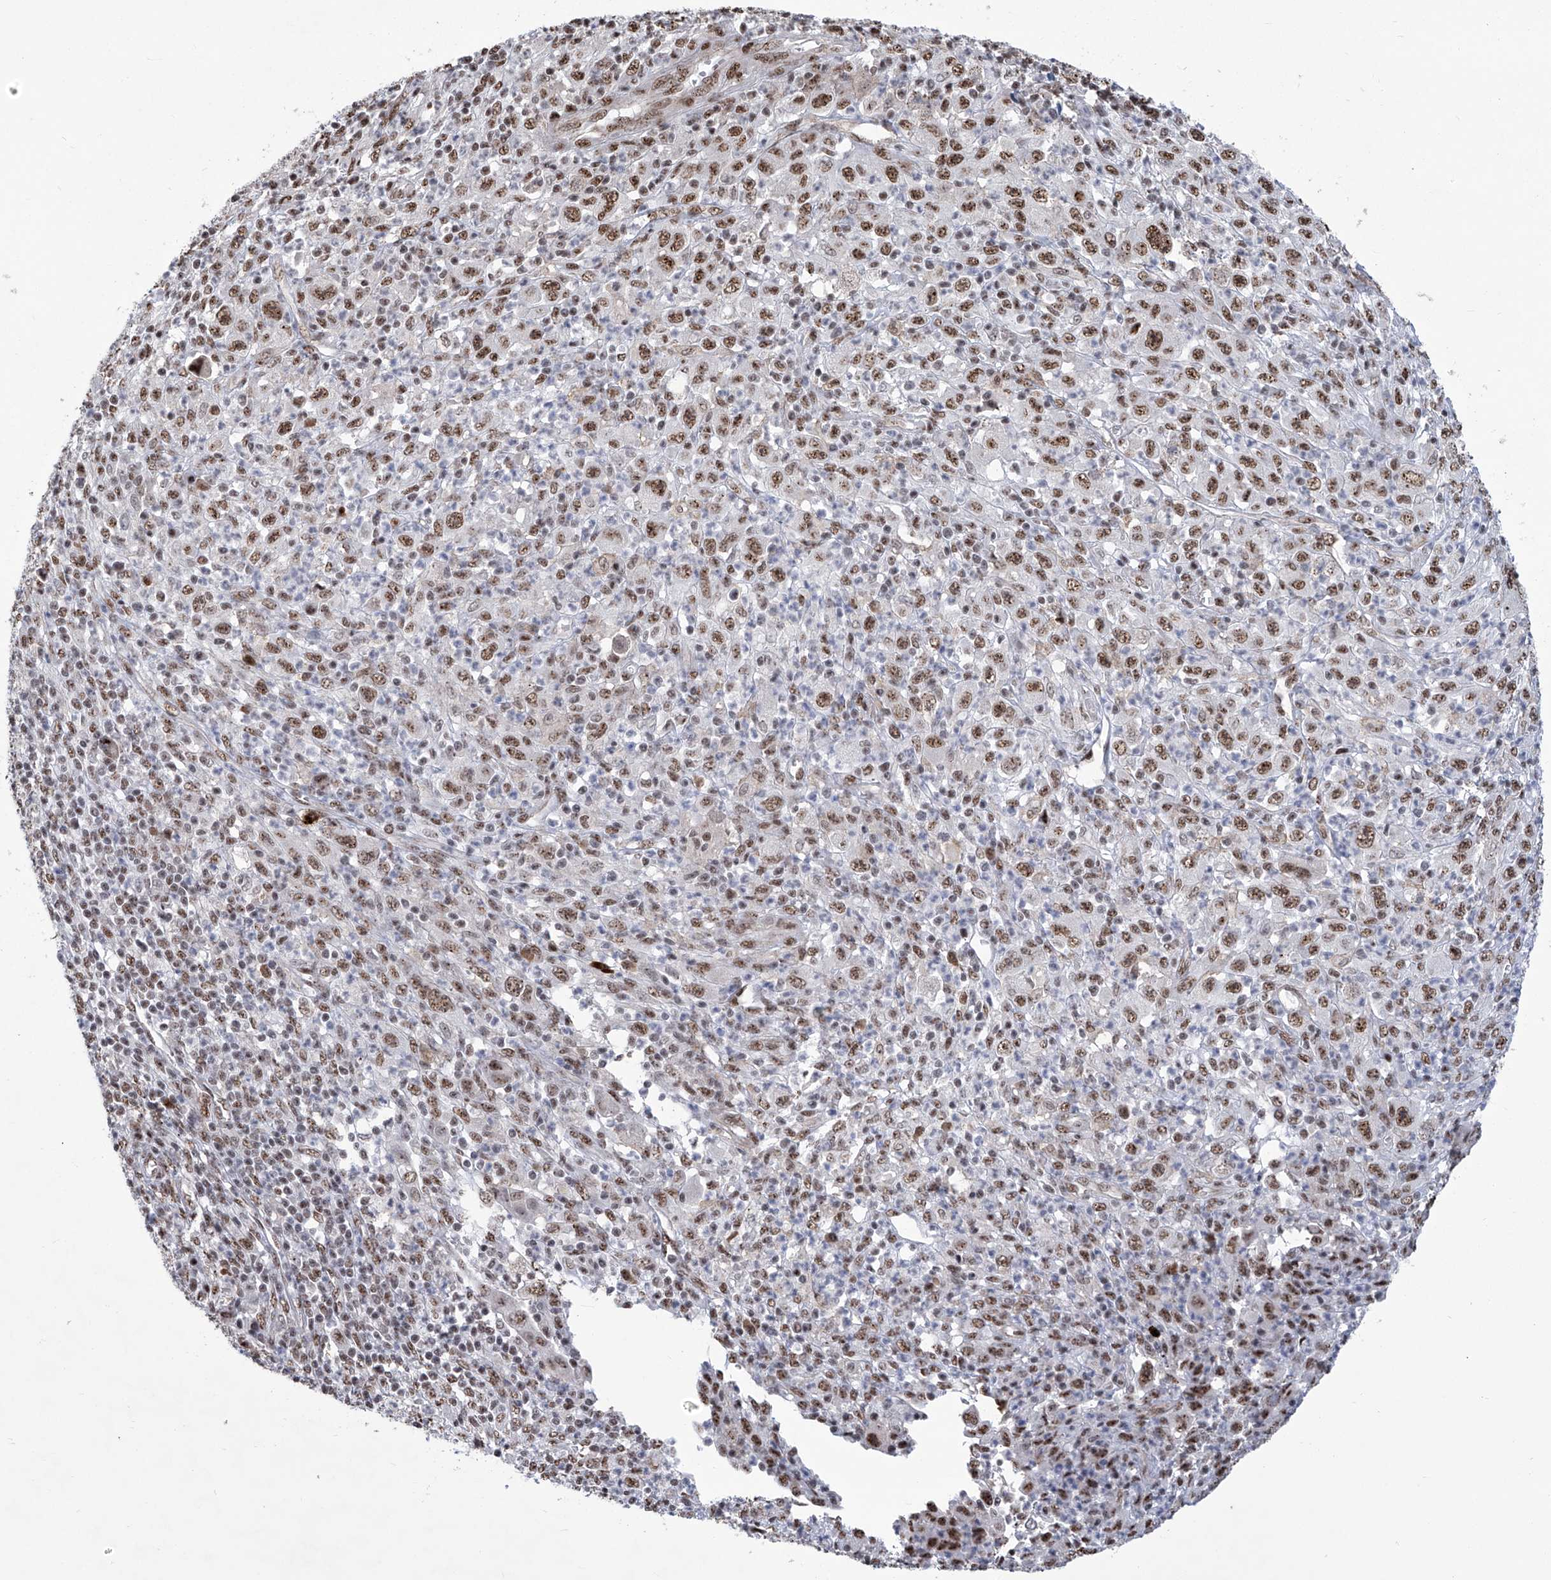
{"staining": {"intensity": "moderate", "quantity": ">75%", "location": "nuclear"}, "tissue": "melanoma", "cell_type": "Tumor cells", "image_type": "cancer", "snomed": [{"axis": "morphology", "description": "Malignant melanoma, Metastatic site"}, {"axis": "topography", "description": "Skin"}], "caption": "This photomicrograph displays immunohistochemistry staining of malignant melanoma (metastatic site), with medium moderate nuclear positivity in about >75% of tumor cells.", "gene": "FBXL4", "patient": {"sex": "female", "age": 56}}